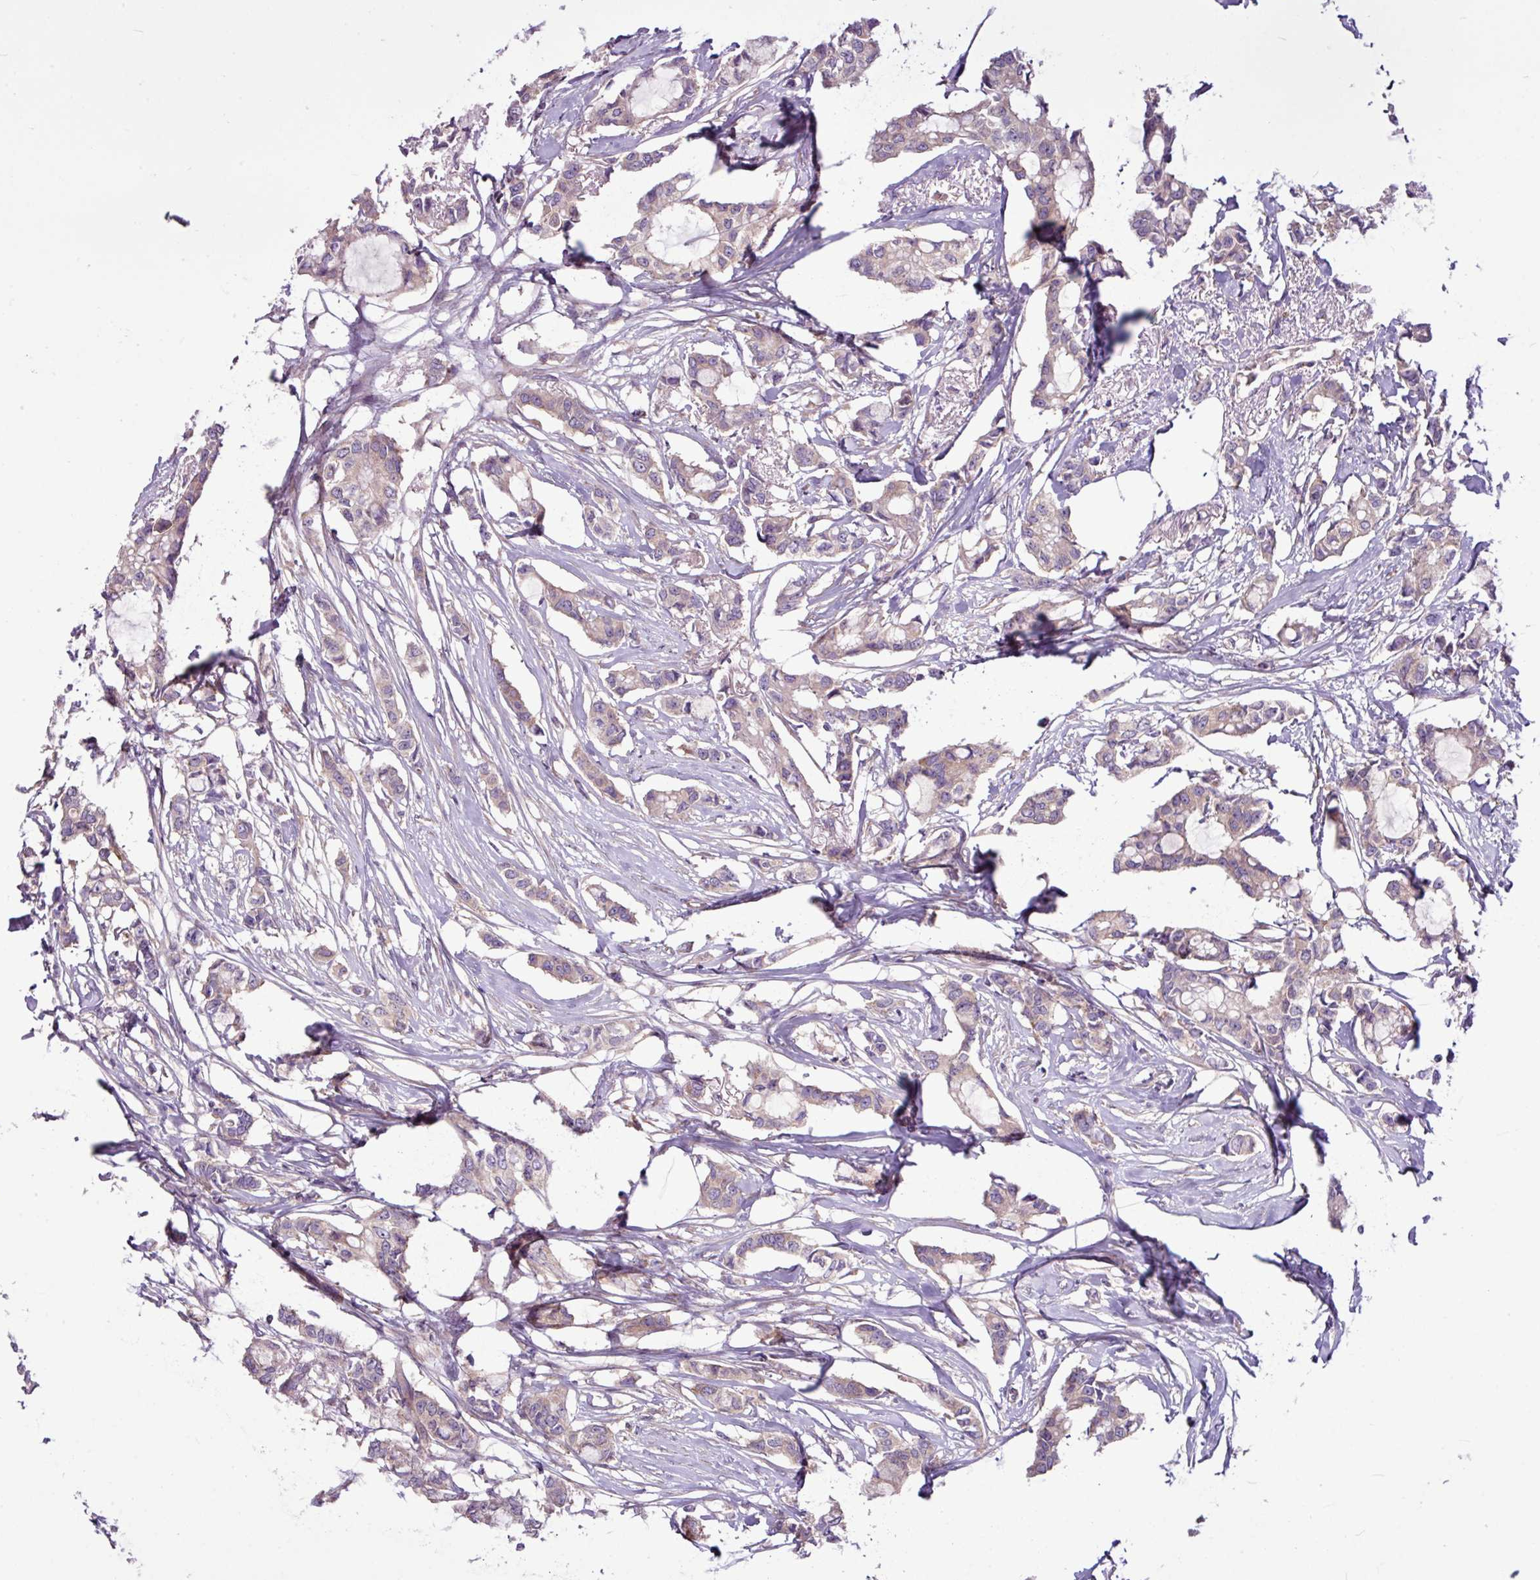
{"staining": {"intensity": "weak", "quantity": ">75%", "location": "cytoplasmic/membranous"}, "tissue": "breast cancer", "cell_type": "Tumor cells", "image_type": "cancer", "snomed": [{"axis": "morphology", "description": "Duct carcinoma"}, {"axis": "topography", "description": "Breast"}], "caption": "Tumor cells display low levels of weak cytoplasmic/membranous expression in approximately >75% of cells in intraductal carcinoma (breast).", "gene": "MROH2A", "patient": {"sex": "female", "age": 73}}